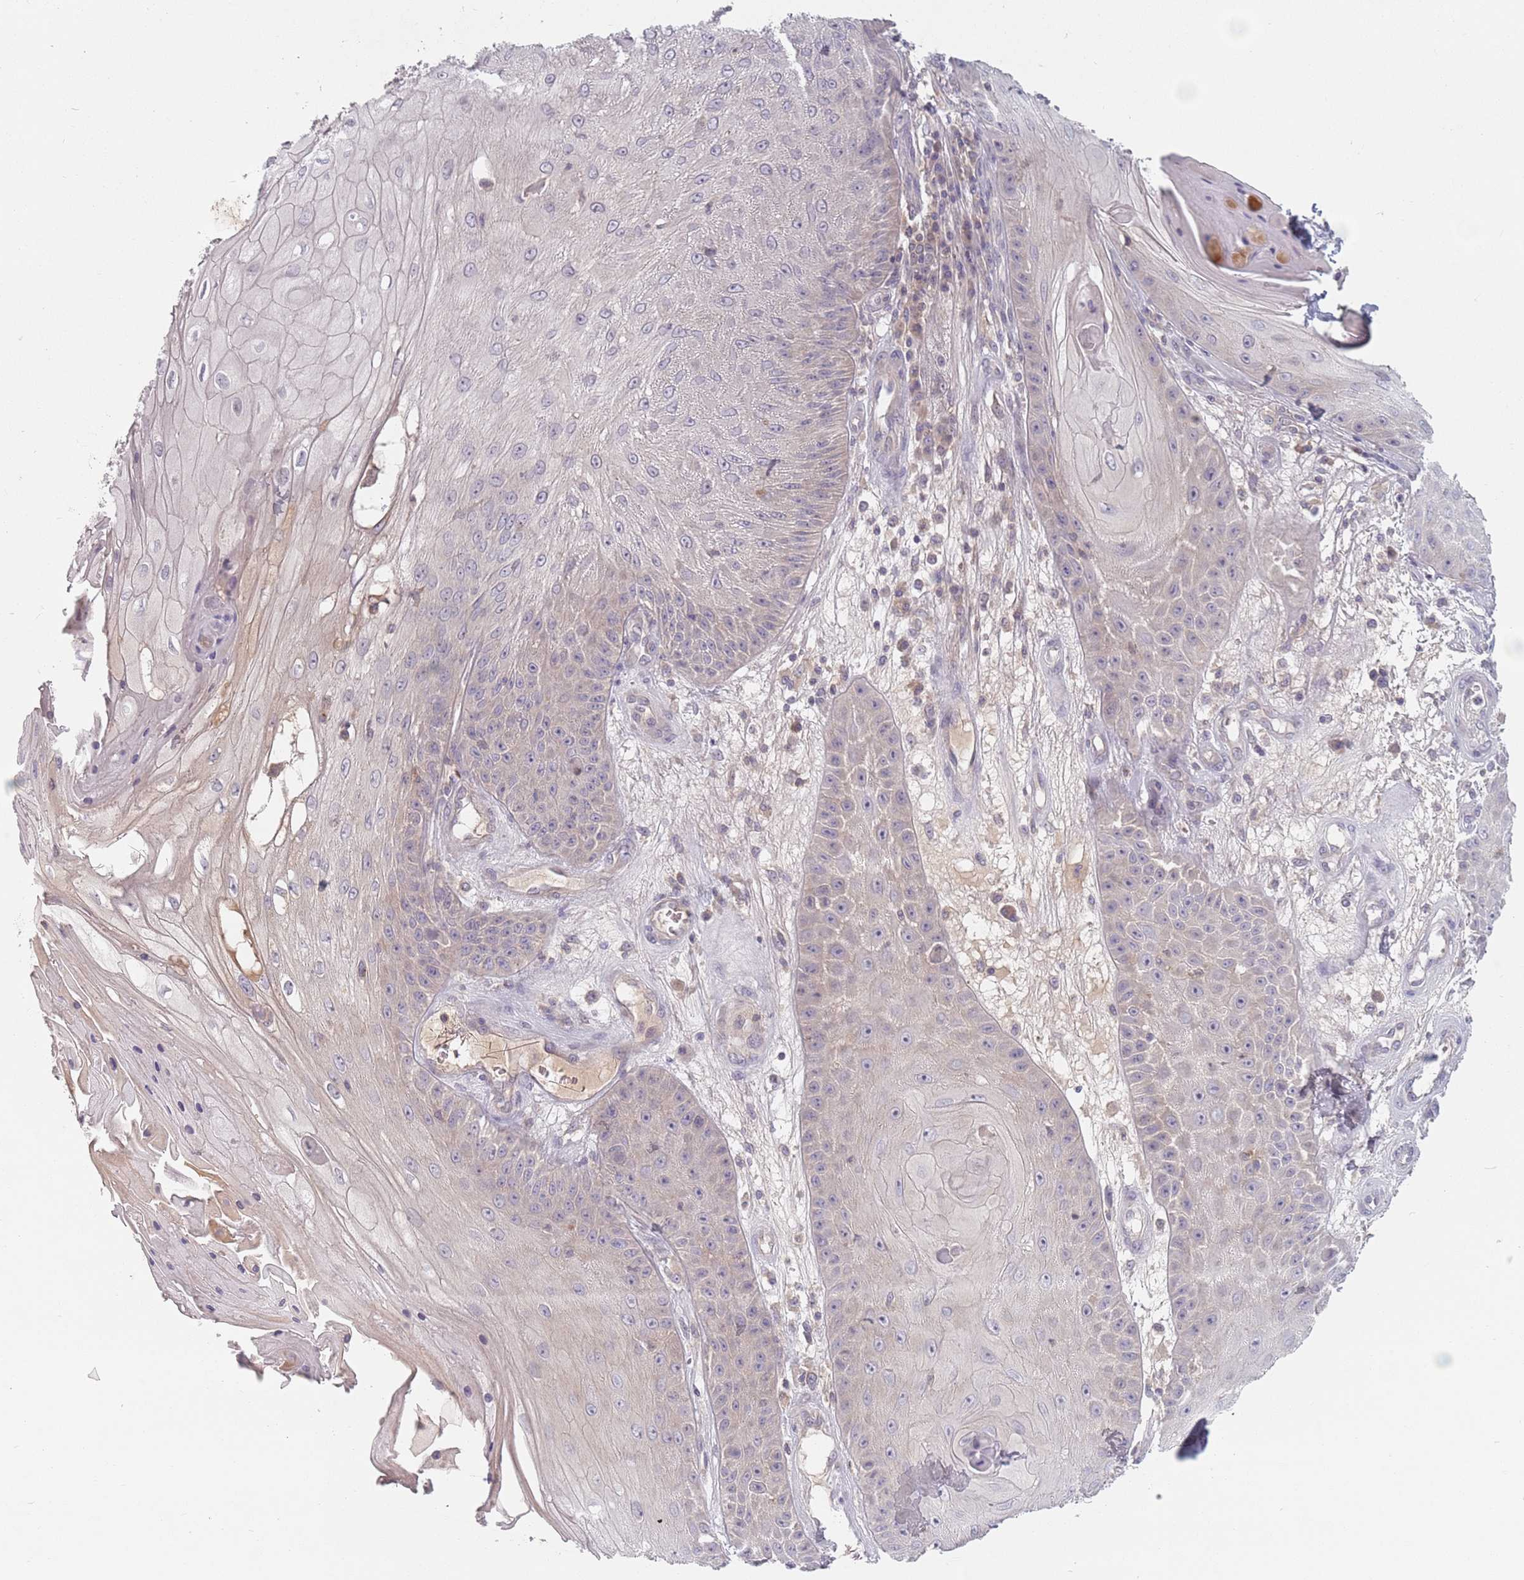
{"staining": {"intensity": "negative", "quantity": "none", "location": "none"}, "tissue": "skin cancer", "cell_type": "Tumor cells", "image_type": "cancer", "snomed": [{"axis": "morphology", "description": "Squamous cell carcinoma, NOS"}, {"axis": "topography", "description": "Skin"}], "caption": "High magnification brightfield microscopy of skin cancer (squamous cell carcinoma) stained with DAB (brown) and counterstained with hematoxylin (blue): tumor cells show no significant staining. Nuclei are stained in blue.", "gene": "ASB13", "patient": {"sex": "male", "age": 70}}